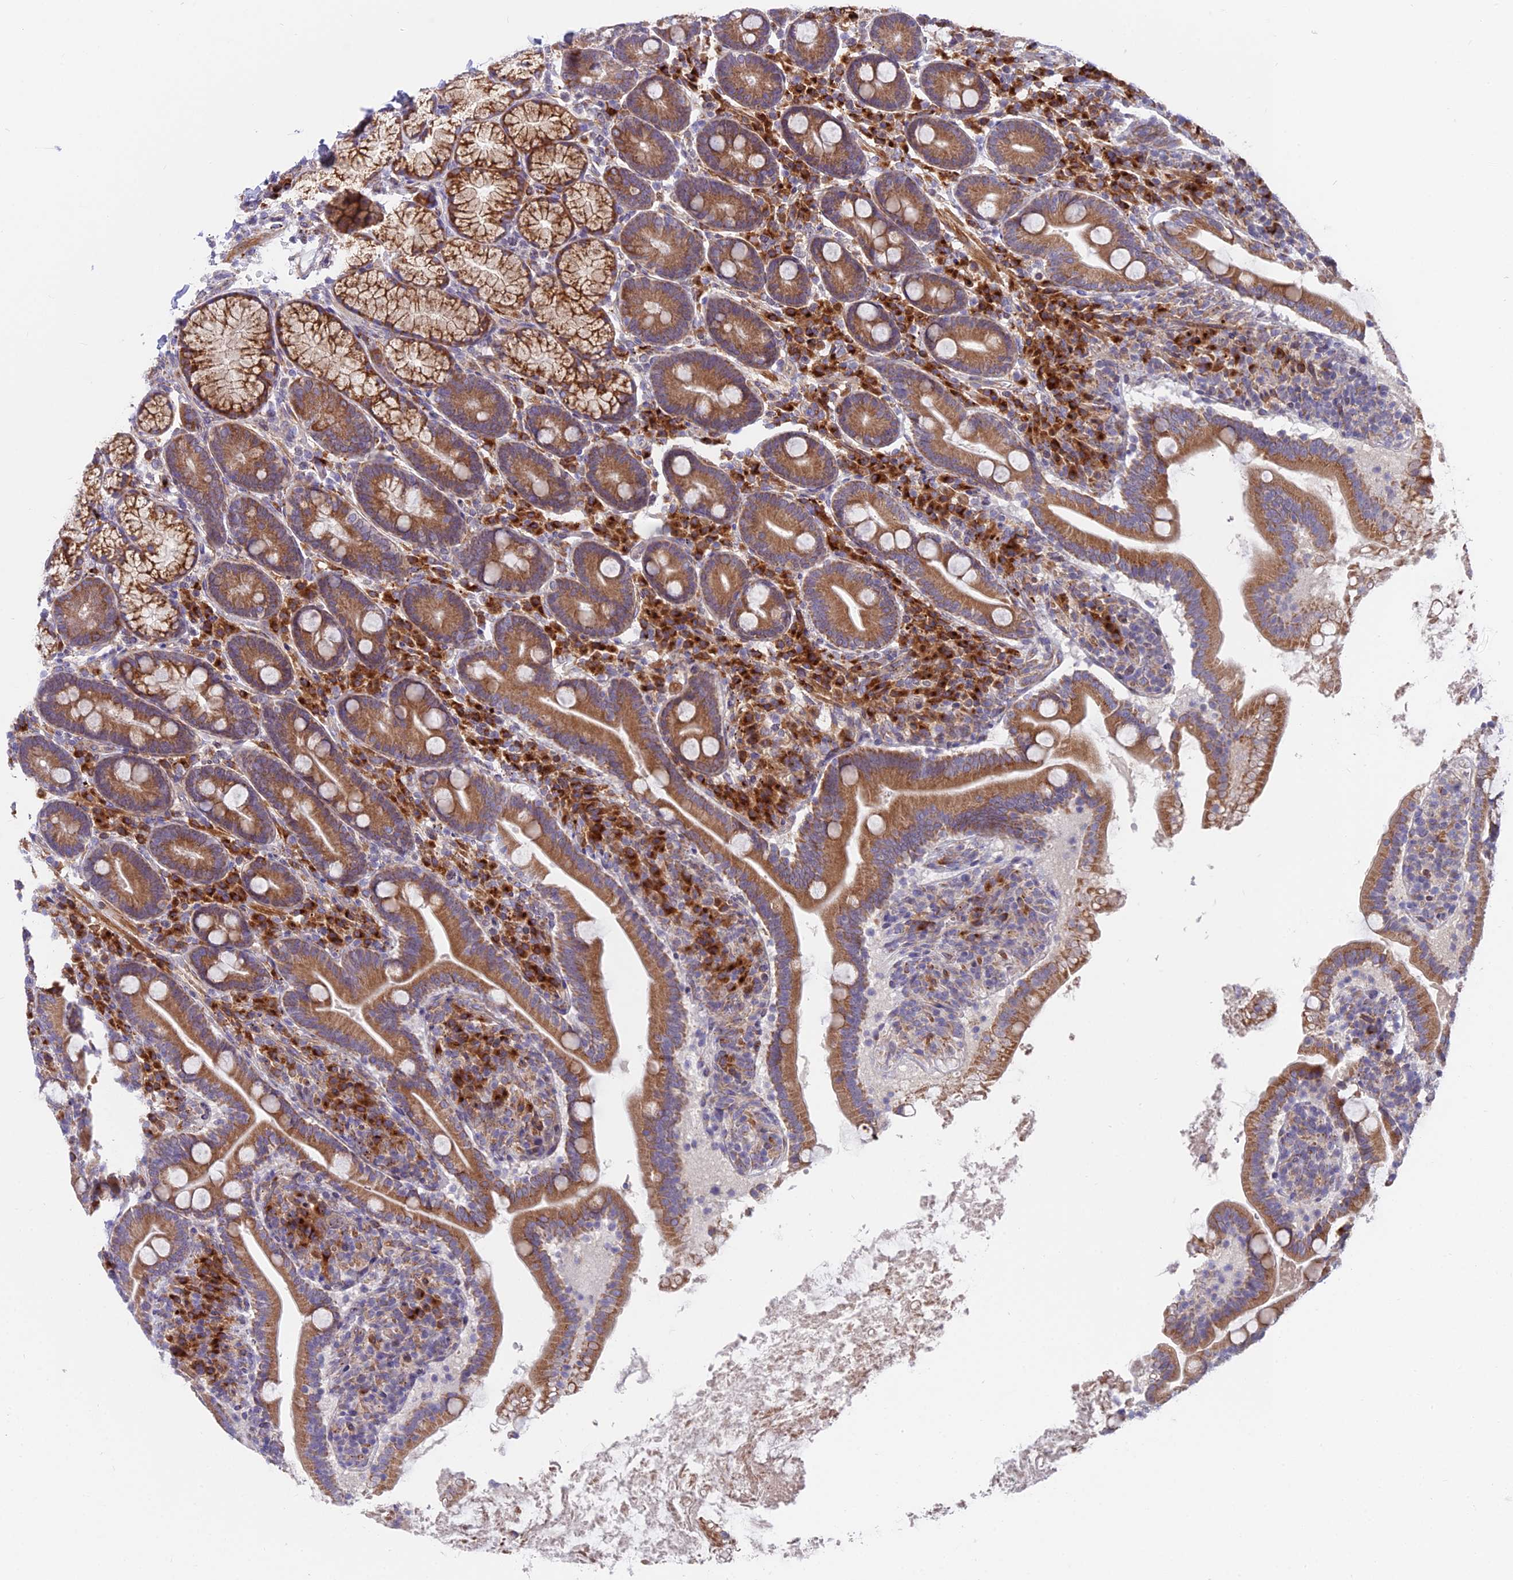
{"staining": {"intensity": "moderate", "quantity": ">75%", "location": "cytoplasmic/membranous"}, "tissue": "duodenum", "cell_type": "Glandular cells", "image_type": "normal", "snomed": [{"axis": "morphology", "description": "Normal tissue, NOS"}, {"axis": "topography", "description": "Duodenum"}], "caption": "High-magnification brightfield microscopy of unremarkable duodenum stained with DAB (3,3'-diaminobenzidine) (brown) and counterstained with hematoxylin (blue). glandular cells exhibit moderate cytoplasmic/membranous staining is present in about>75% of cells. (Stains: DAB (3,3'-diaminobenzidine) in brown, nuclei in blue, Microscopy: brightfield microscopy at high magnification).", "gene": "TBC1D20", "patient": {"sex": "male", "age": 35}}